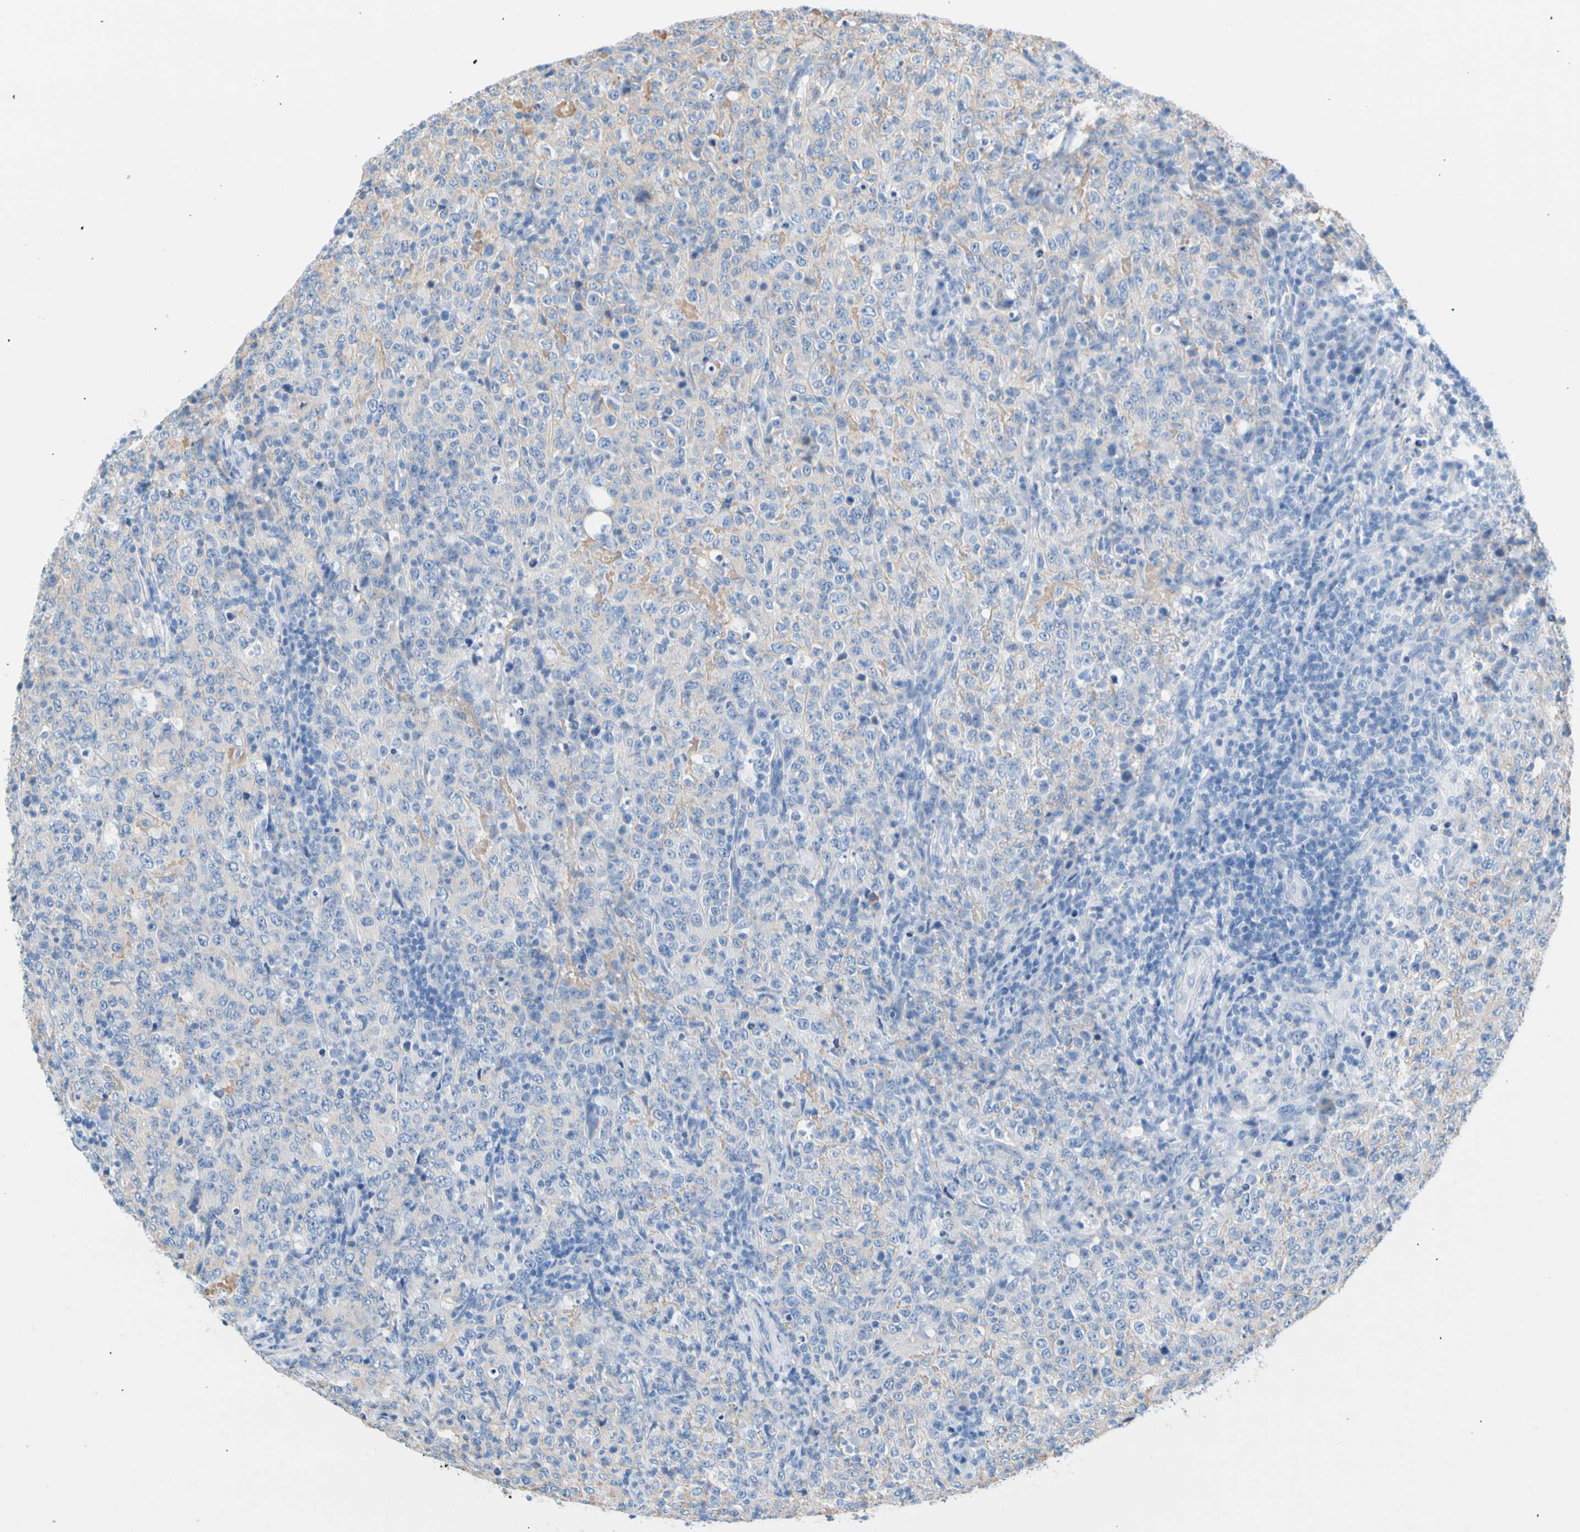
{"staining": {"intensity": "negative", "quantity": "none", "location": "none"}, "tissue": "lymphoma", "cell_type": "Tumor cells", "image_type": "cancer", "snomed": [{"axis": "morphology", "description": "Malignant lymphoma, non-Hodgkin's type, High grade"}, {"axis": "topography", "description": "Tonsil"}], "caption": "IHC photomicrograph of lymphoma stained for a protein (brown), which displays no expression in tumor cells. (Brightfield microscopy of DAB (3,3'-diaminobenzidine) IHC at high magnification).", "gene": "CEL", "patient": {"sex": "female", "age": 36}}